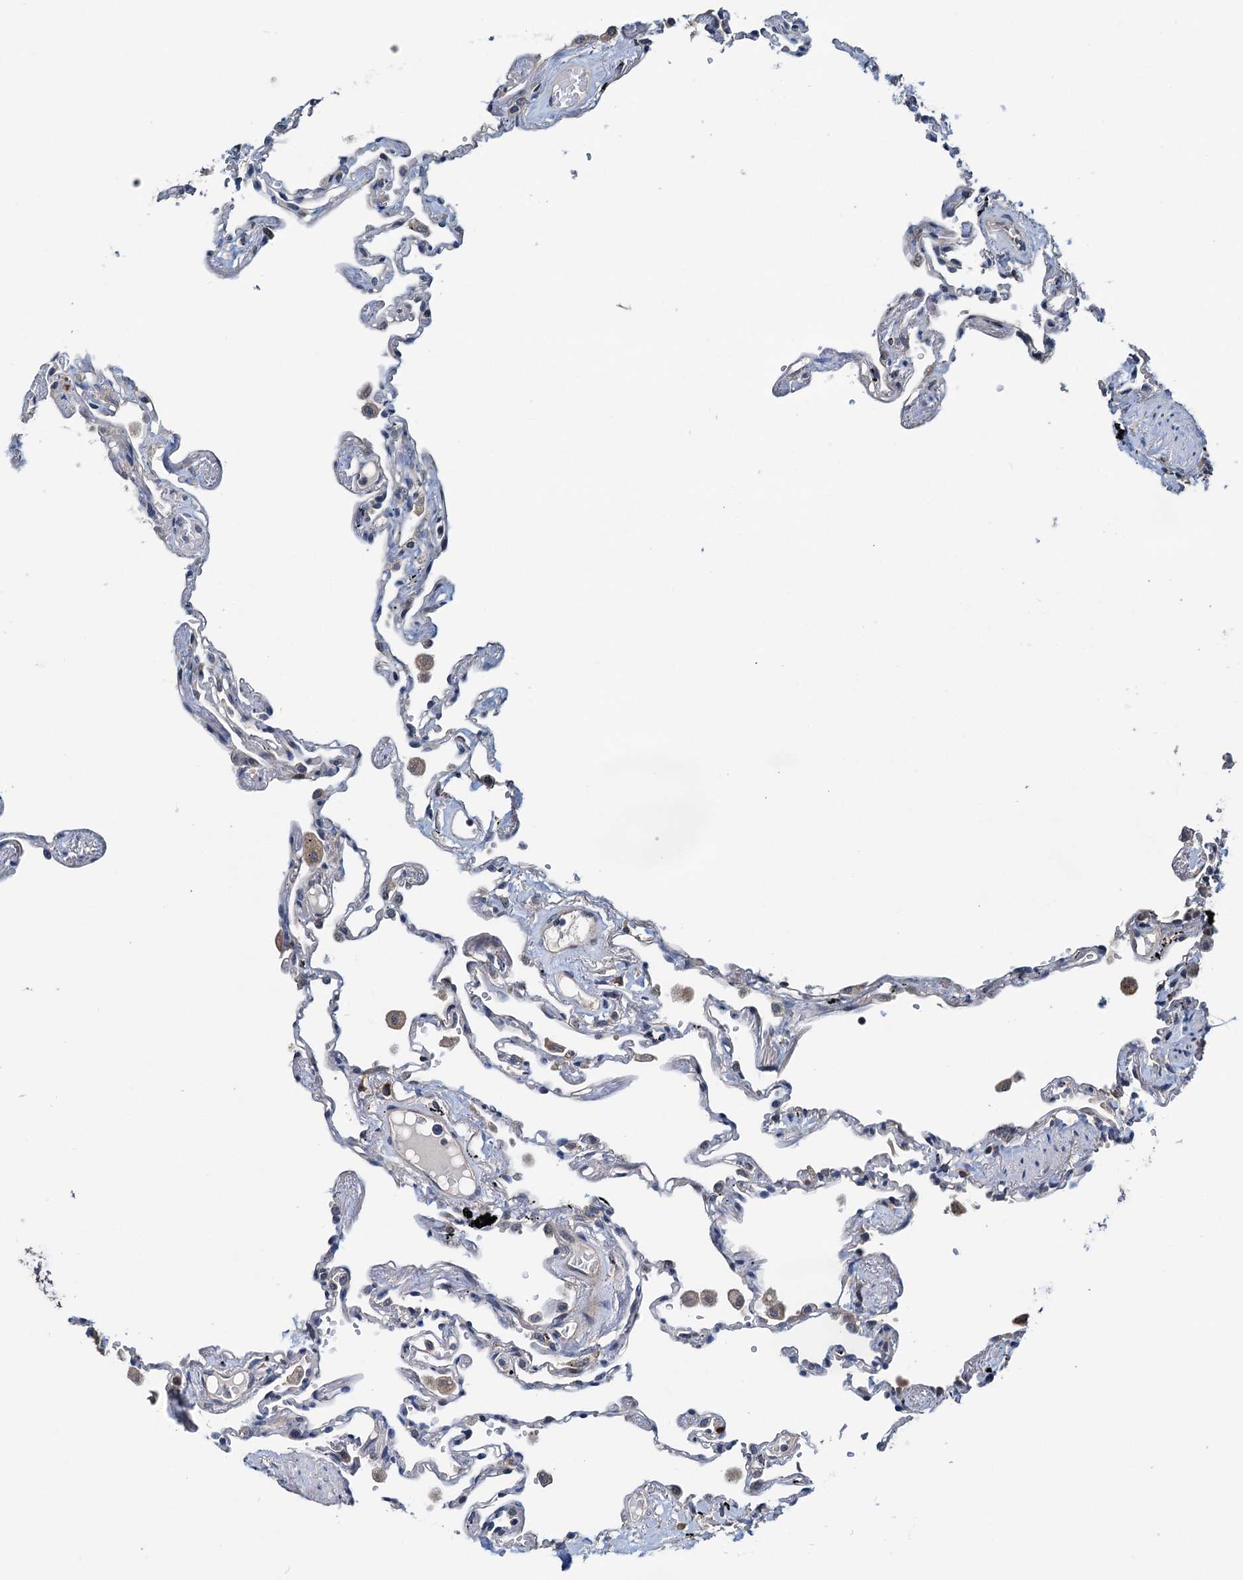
{"staining": {"intensity": "moderate", "quantity": "<25%", "location": "cytoplasmic/membranous"}, "tissue": "lung", "cell_type": "Alveolar cells", "image_type": "normal", "snomed": [{"axis": "morphology", "description": "Normal tissue, NOS"}, {"axis": "topography", "description": "Lung"}], "caption": "Lung stained with a brown dye displays moderate cytoplasmic/membranous positive staining in about <25% of alveolar cells.", "gene": "ELAC1", "patient": {"sex": "female", "age": 67}}